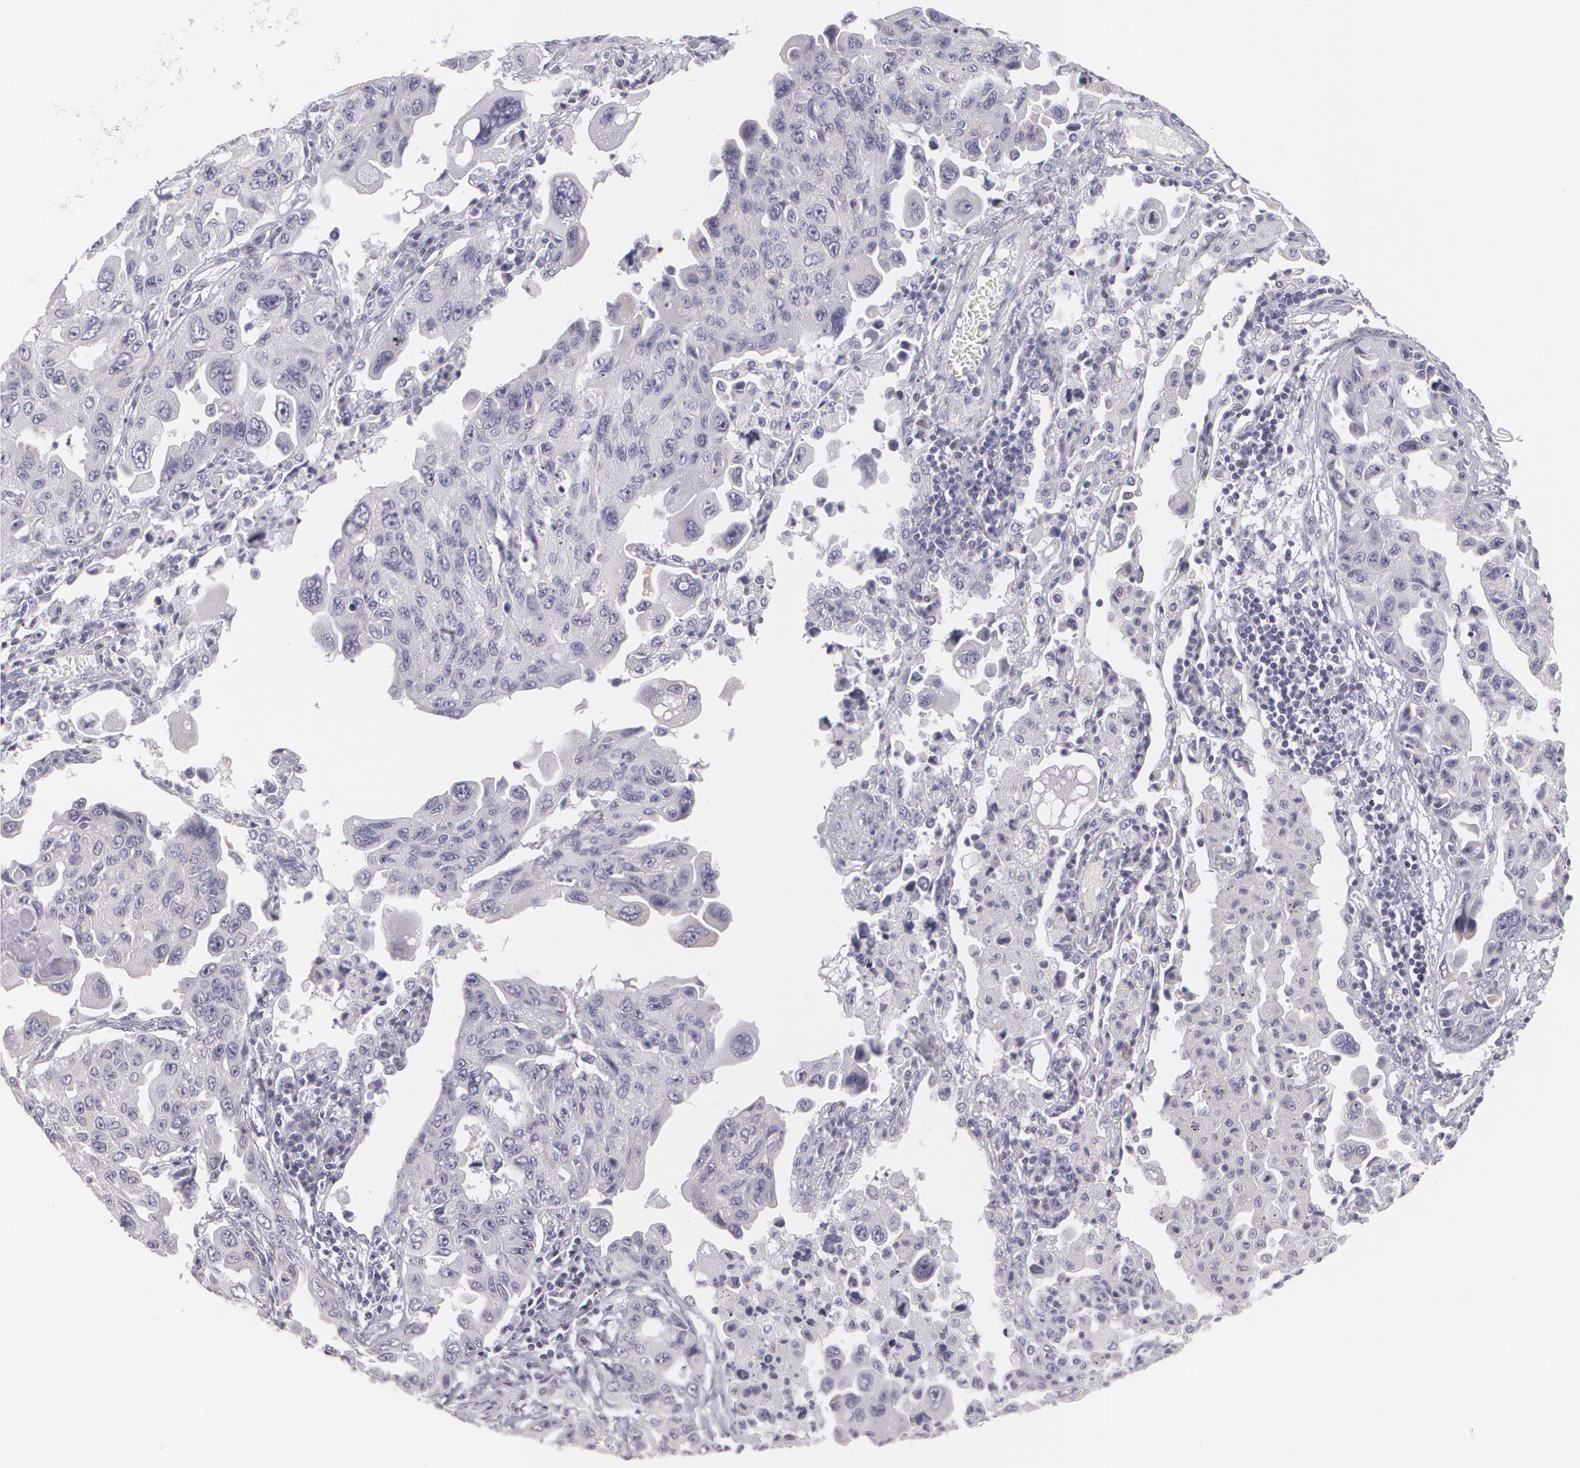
{"staining": {"intensity": "negative", "quantity": "none", "location": "none"}, "tissue": "lung cancer", "cell_type": "Tumor cells", "image_type": "cancer", "snomed": [{"axis": "morphology", "description": "Adenocarcinoma, NOS"}, {"axis": "topography", "description": "Lung"}], "caption": "There is no significant expression in tumor cells of adenocarcinoma (lung).", "gene": "MBNL3", "patient": {"sex": "male", "age": 64}}